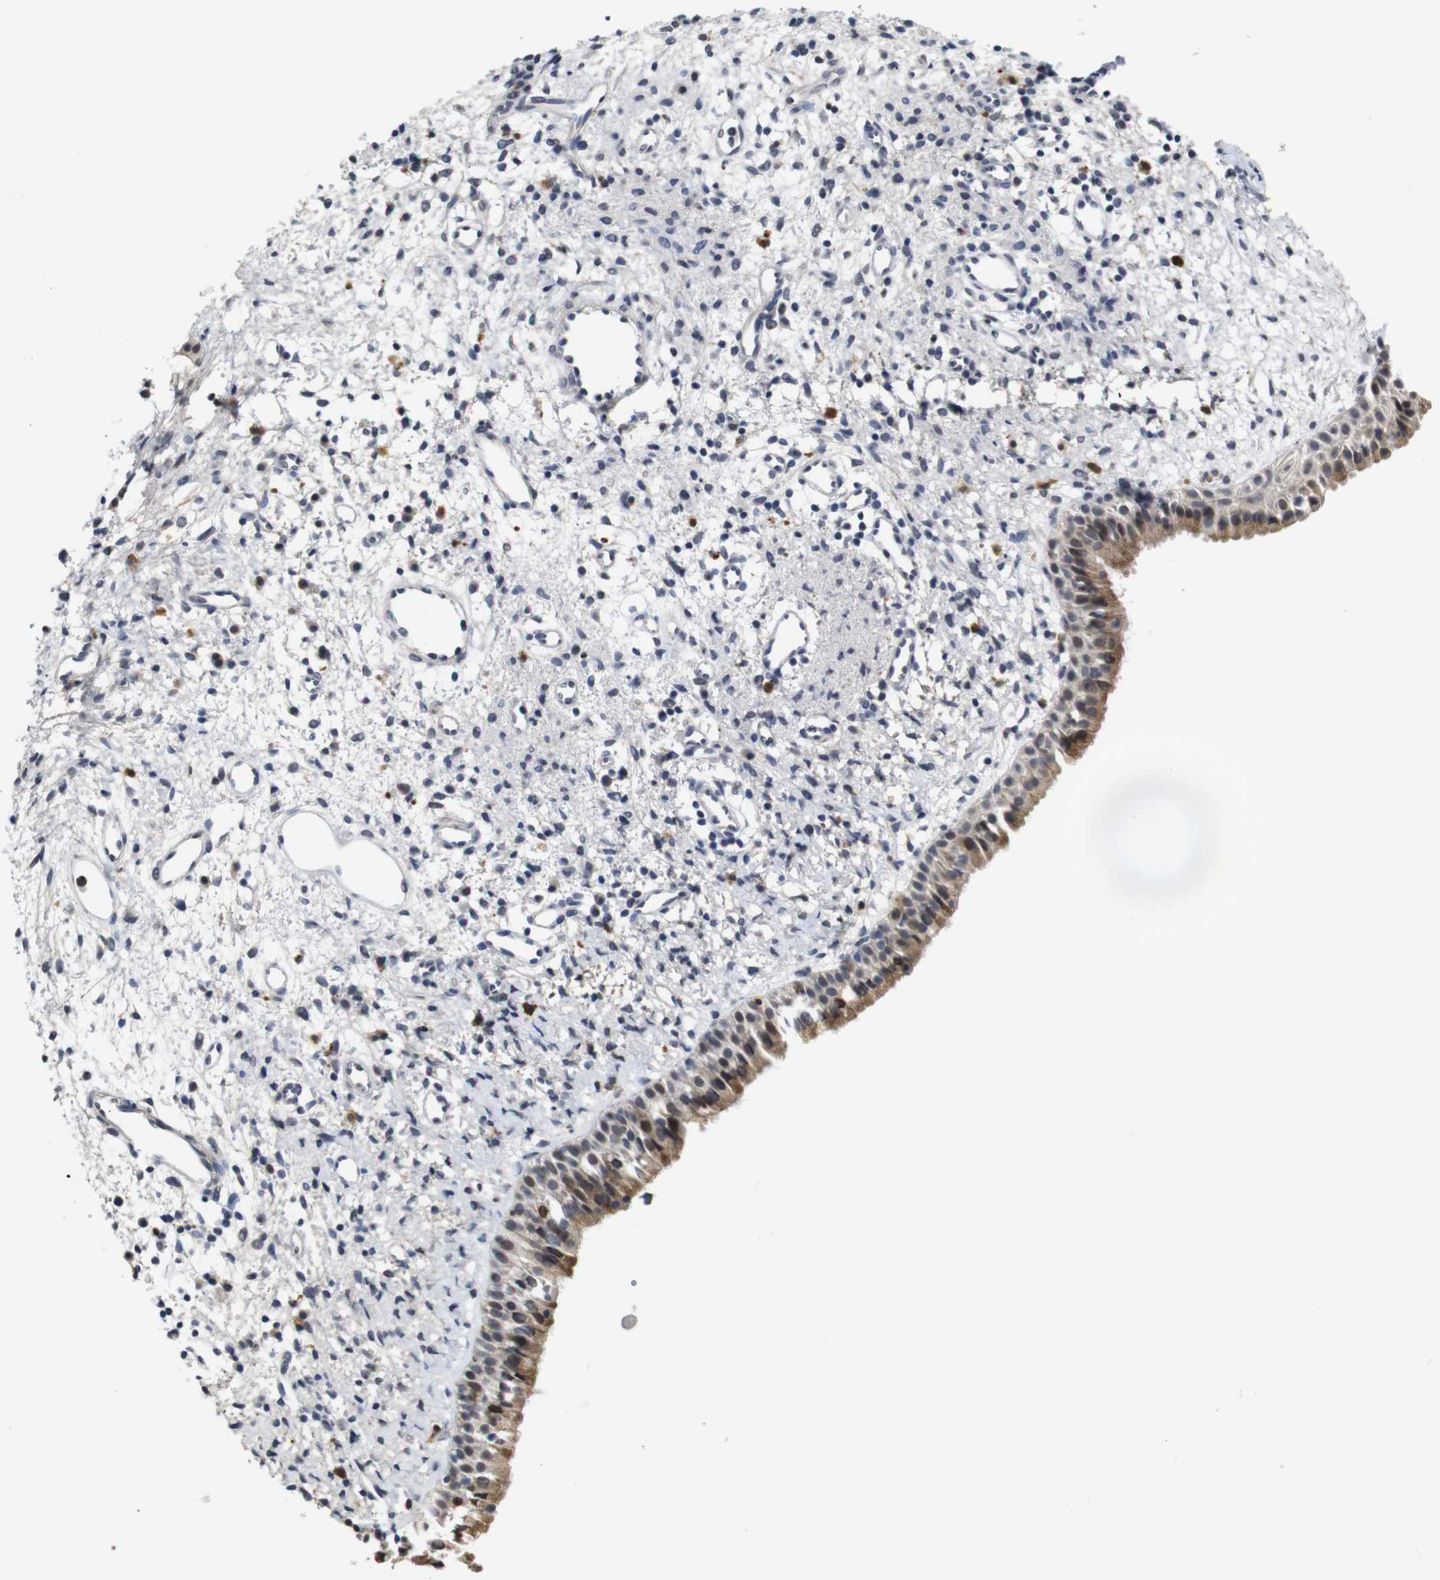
{"staining": {"intensity": "moderate", "quantity": ">75%", "location": "cytoplasmic/membranous"}, "tissue": "nasopharynx", "cell_type": "Respiratory epithelial cells", "image_type": "normal", "snomed": [{"axis": "morphology", "description": "Normal tissue, NOS"}, {"axis": "topography", "description": "Nasopharynx"}], "caption": "Immunohistochemistry (IHC) image of normal nasopharynx stained for a protein (brown), which displays medium levels of moderate cytoplasmic/membranous staining in about >75% of respiratory epithelial cells.", "gene": "NTRK3", "patient": {"sex": "male", "age": 22}}